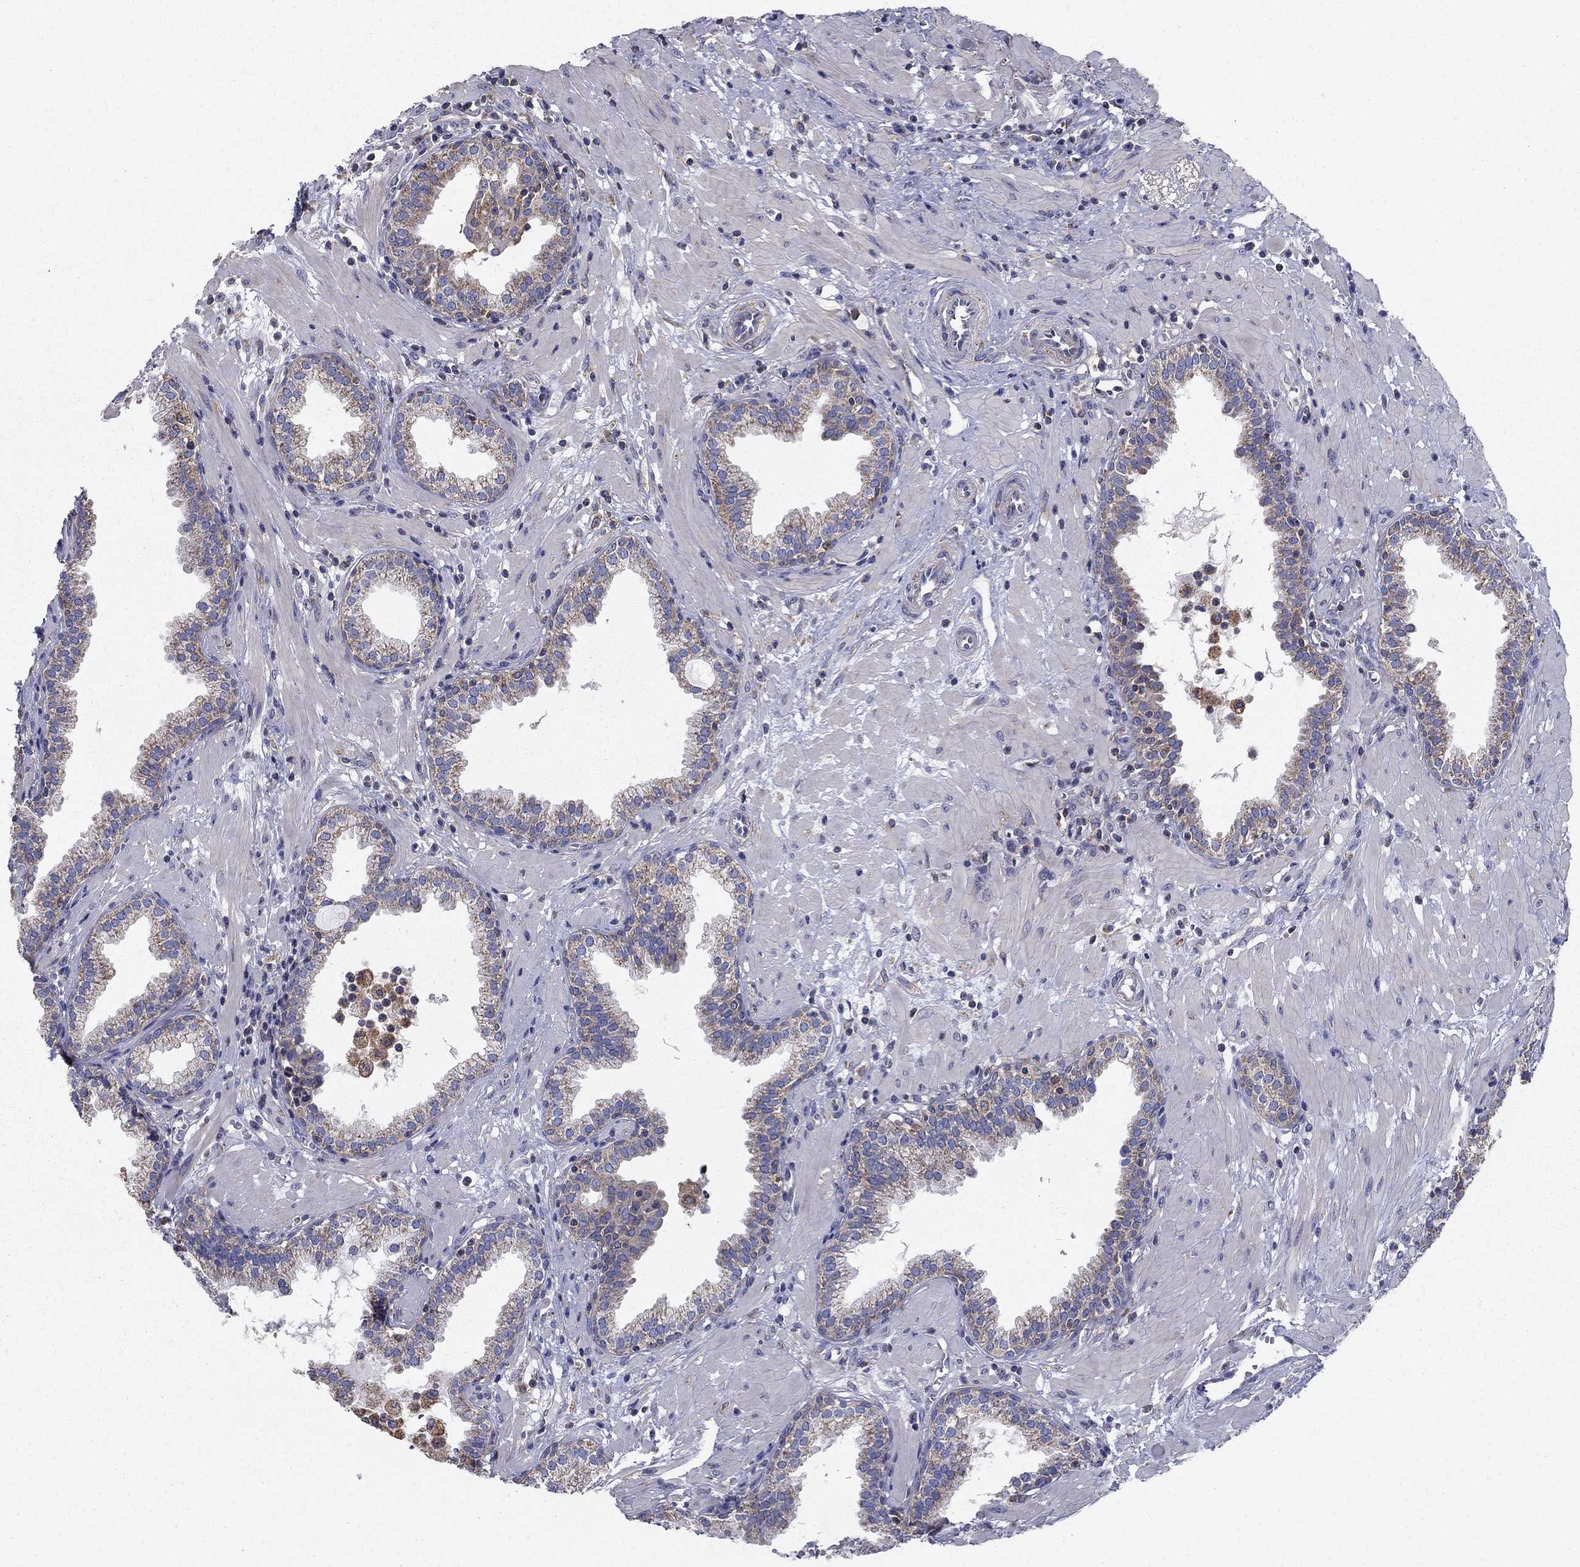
{"staining": {"intensity": "weak", "quantity": "25%-75%", "location": "cytoplasmic/membranous"}, "tissue": "prostate", "cell_type": "Glandular cells", "image_type": "normal", "snomed": [{"axis": "morphology", "description": "Normal tissue, NOS"}, {"axis": "topography", "description": "Prostate"}], "caption": "IHC staining of unremarkable prostate, which reveals low levels of weak cytoplasmic/membranous positivity in approximately 25%-75% of glandular cells indicating weak cytoplasmic/membranous protein staining. The staining was performed using DAB (3,3'-diaminobenzidine) (brown) for protein detection and nuclei were counterstained in hematoxylin (blue).", "gene": "NME5", "patient": {"sex": "male", "age": 64}}